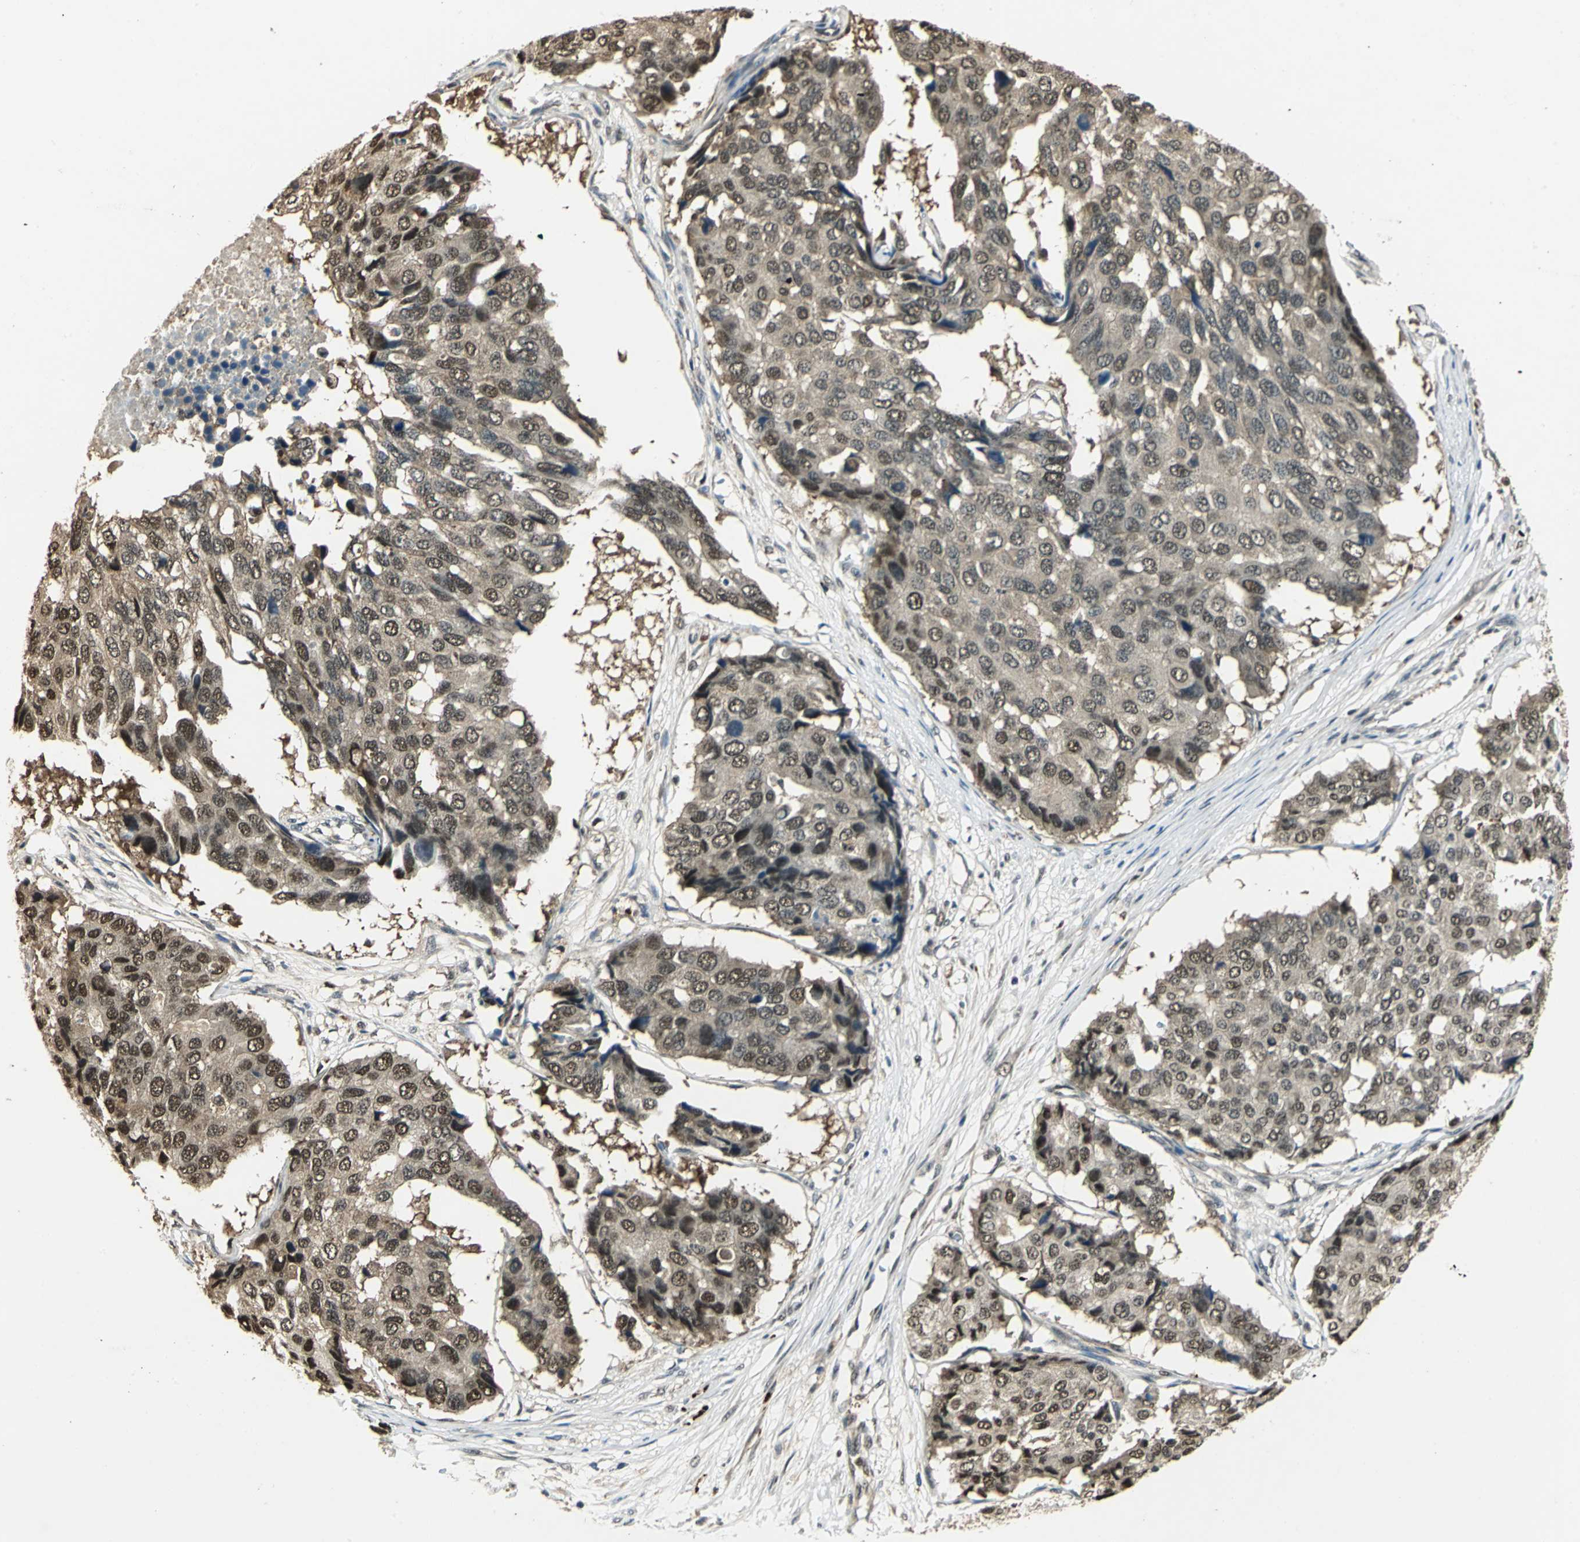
{"staining": {"intensity": "weak", "quantity": ">75%", "location": "cytoplasmic/membranous,nuclear"}, "tissue": "pancreatic cancer", "cell_type": "Tumor cells", "image_type": "cancer", "snomed": [{"axis": "morphology", "description": "Adenocarcinoma, NOS"}, {"axis": "topography", "description": "Pancreas"}], "caption": "Tumor cells exhibit low levels of weak cytoplasmic/membranous and nuclear staining in approximately >75% of cells in human pancreatic cancer (adenocarcinoma).", "gene": "PPP1R13L", "patient": {"sex": "male", "age": 50}}